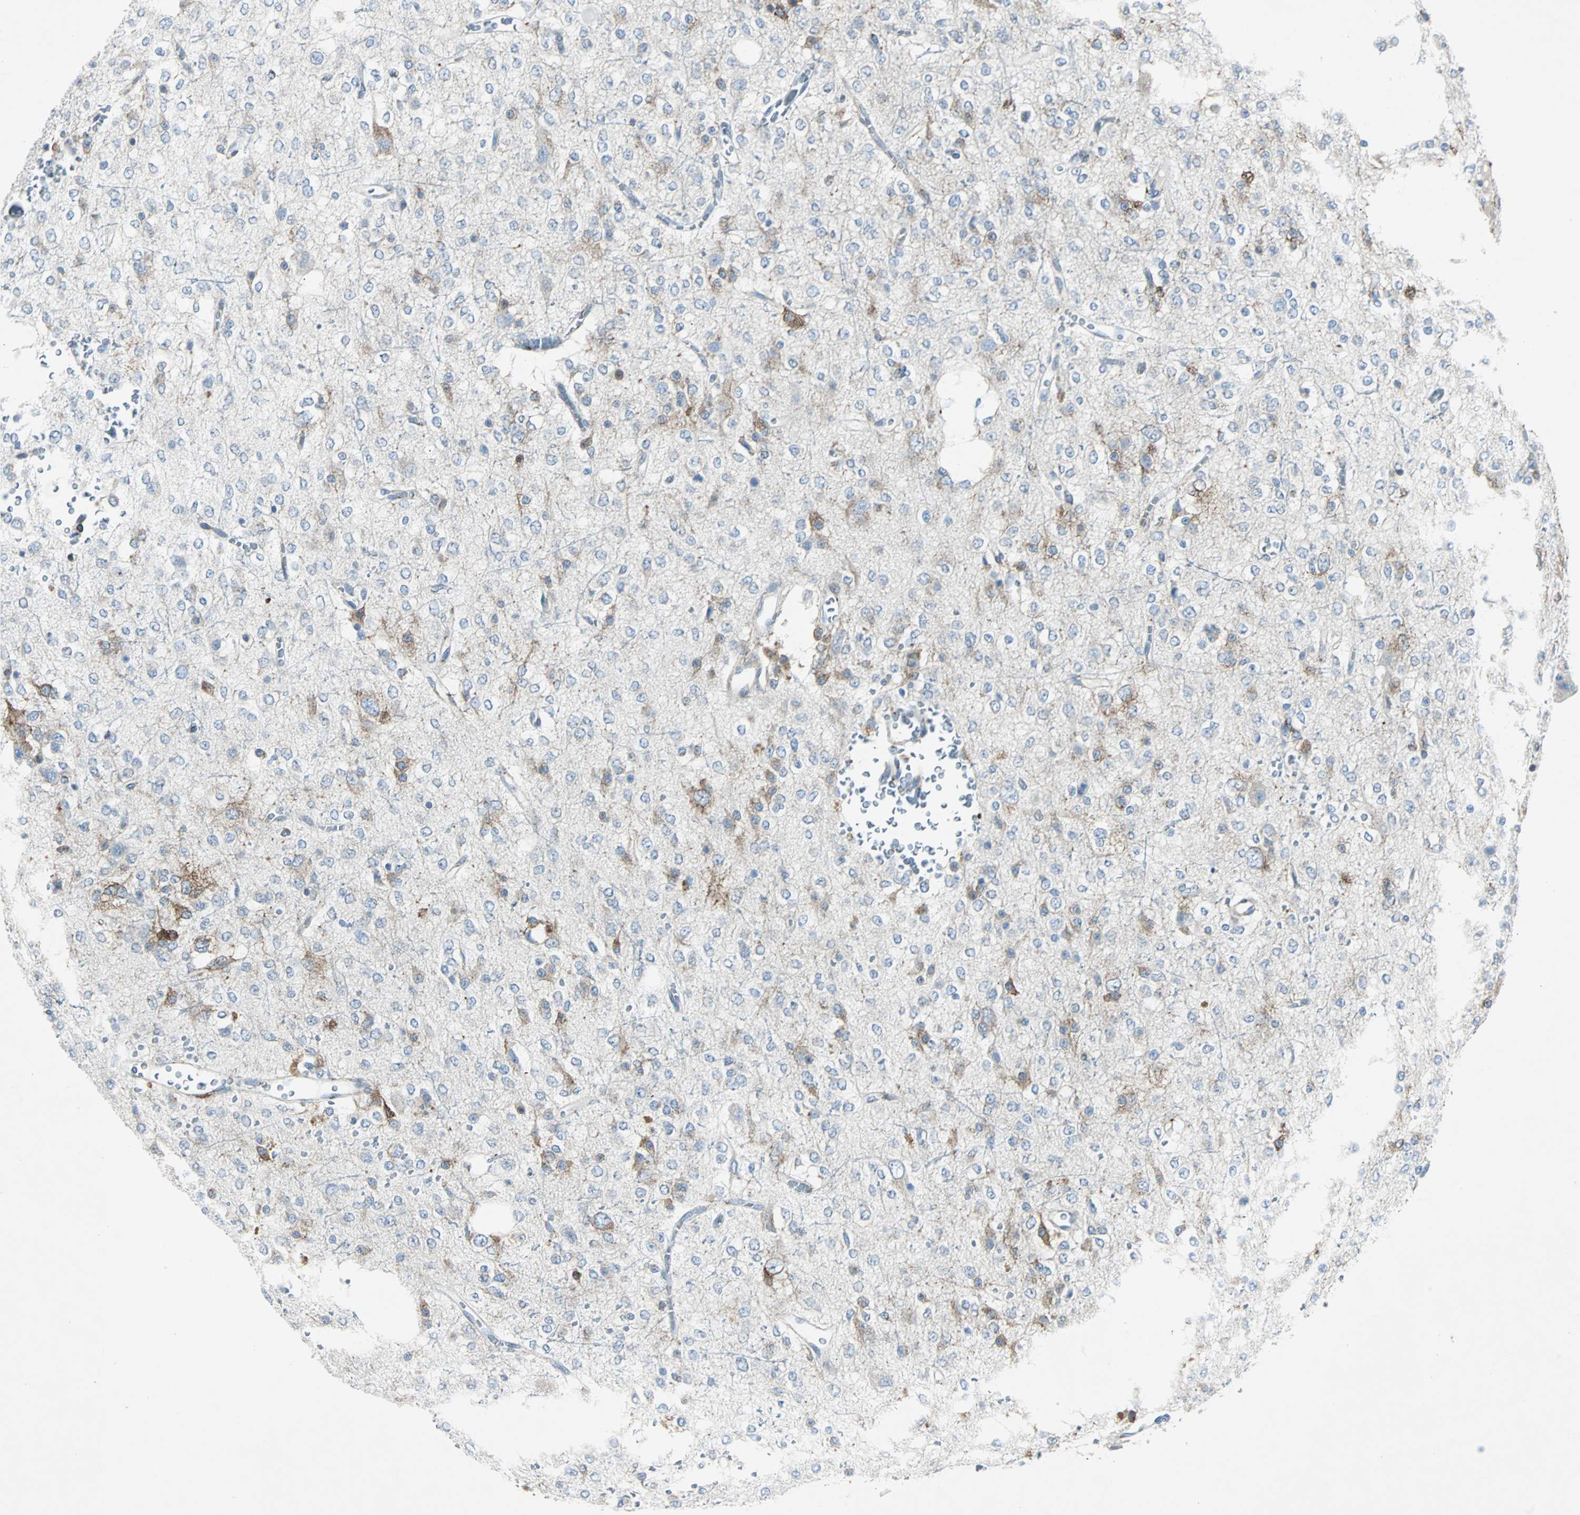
{"staining": {"intensity": "moderate", "quantity": "25%-75%", "location": "cytoplasmic/membranous"}, "tissue": "glioma", "cell_type": "Tumor cells", "image_type": "cancer", "snomed": [{"axis": "morphology", "description": "Glioma, malignant, Low grade"}, {"axis": "topography", "description": "Brain"}], "caption": "Brown immunohistochemical staining in human glioma demonstrates moderate cytoplasmic/membranous expression in approximately 25%-75% of tumor cells.", "gene": "BBC3", "patient": {"sex": "male", "age": 38}}